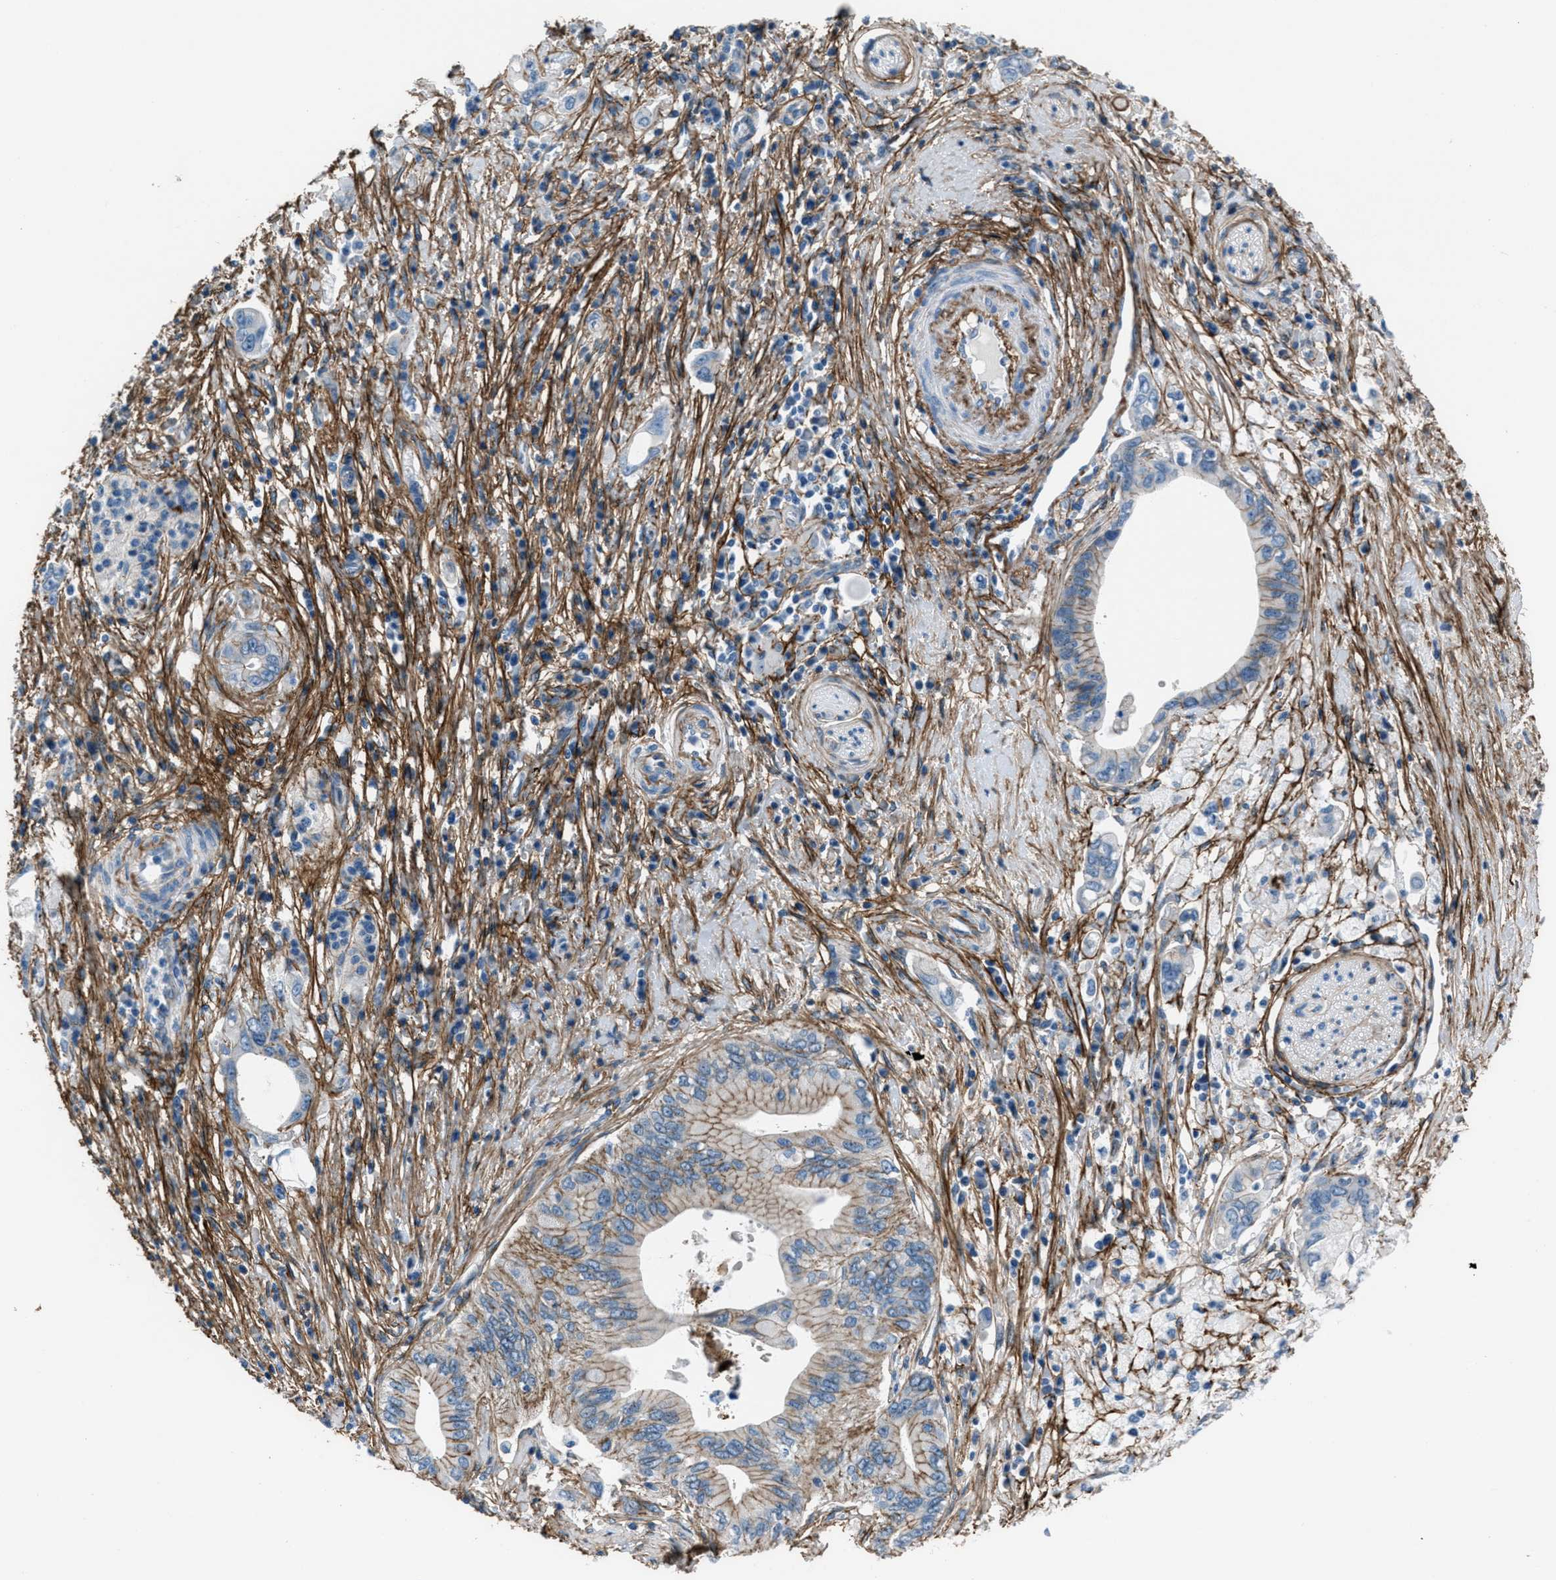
{"staining": {"intensity": "weak", "quantity": "<25%", "location": "cytoplasmic/membranous"}, "tissue": "pancreatic cancer", "cell_type": "Tumor cells", "image_type": "cancer", "snomed": [{"axis": "morphology", "description": "Adenocarcinoma, NOS"}, {"axis": "topography", "description": "Pancreas"}], "caption": "The immunohistochemistry photomicrograph has no significant staining in tumor cells of pancreatic cancer (adenocarcinoma) tissue. The staining was performed using DAB to visualize the protein expression in brown, while the nuclei were stained in blue with hematoxylin (Magnification: 20x).", "gene": "FBN1", "patient": {"sex": "female", "age": 73}}